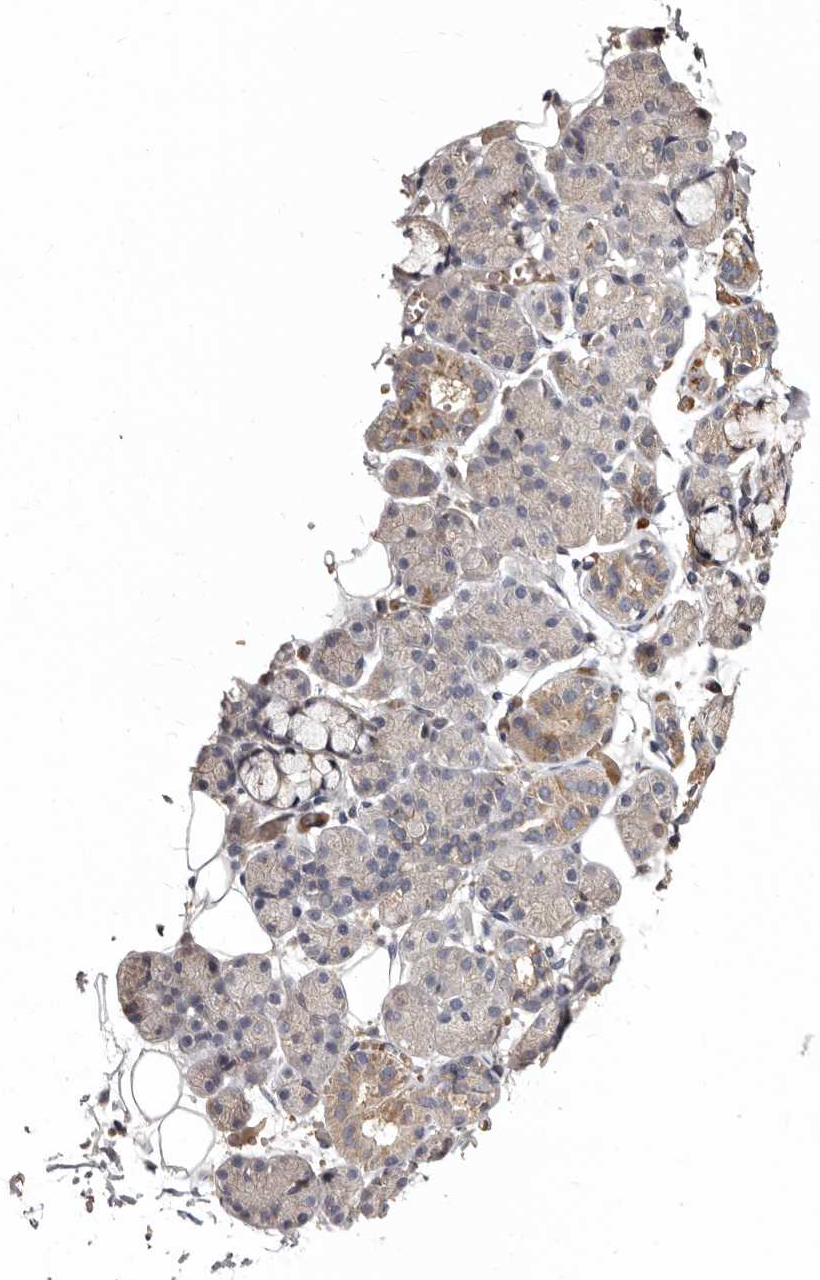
{"staining": {"intensity": "moderate", "quantity": "<25%", "location": "cytoplasmic/membranous"}, "tissue": "salivary gland", "cell_type": "Glandular cells", "image_type": "normal", "snomed": [{"axis": "morphology", "description": "Normal tissue, NOS"}, {"axis": "topography", "description": "Salivary gland"}], "caption": "High-magnification brightfield microscopy of unremarkable salivary gland stained with DAB (3,3'-diaminobenzidine) (brown) and counterstained with hematoxylin (blue). glandular cells exhibit moderate cytoplasmic/membranous positivity is seen in approximately<25% of cells. The protein of interest is stained brown, and the nuclei are stained in blue (DAB IHC with brightfield microscopy, high magnification).", "gene": "BAX", "patient": {"sex": "male", "age": 63}}